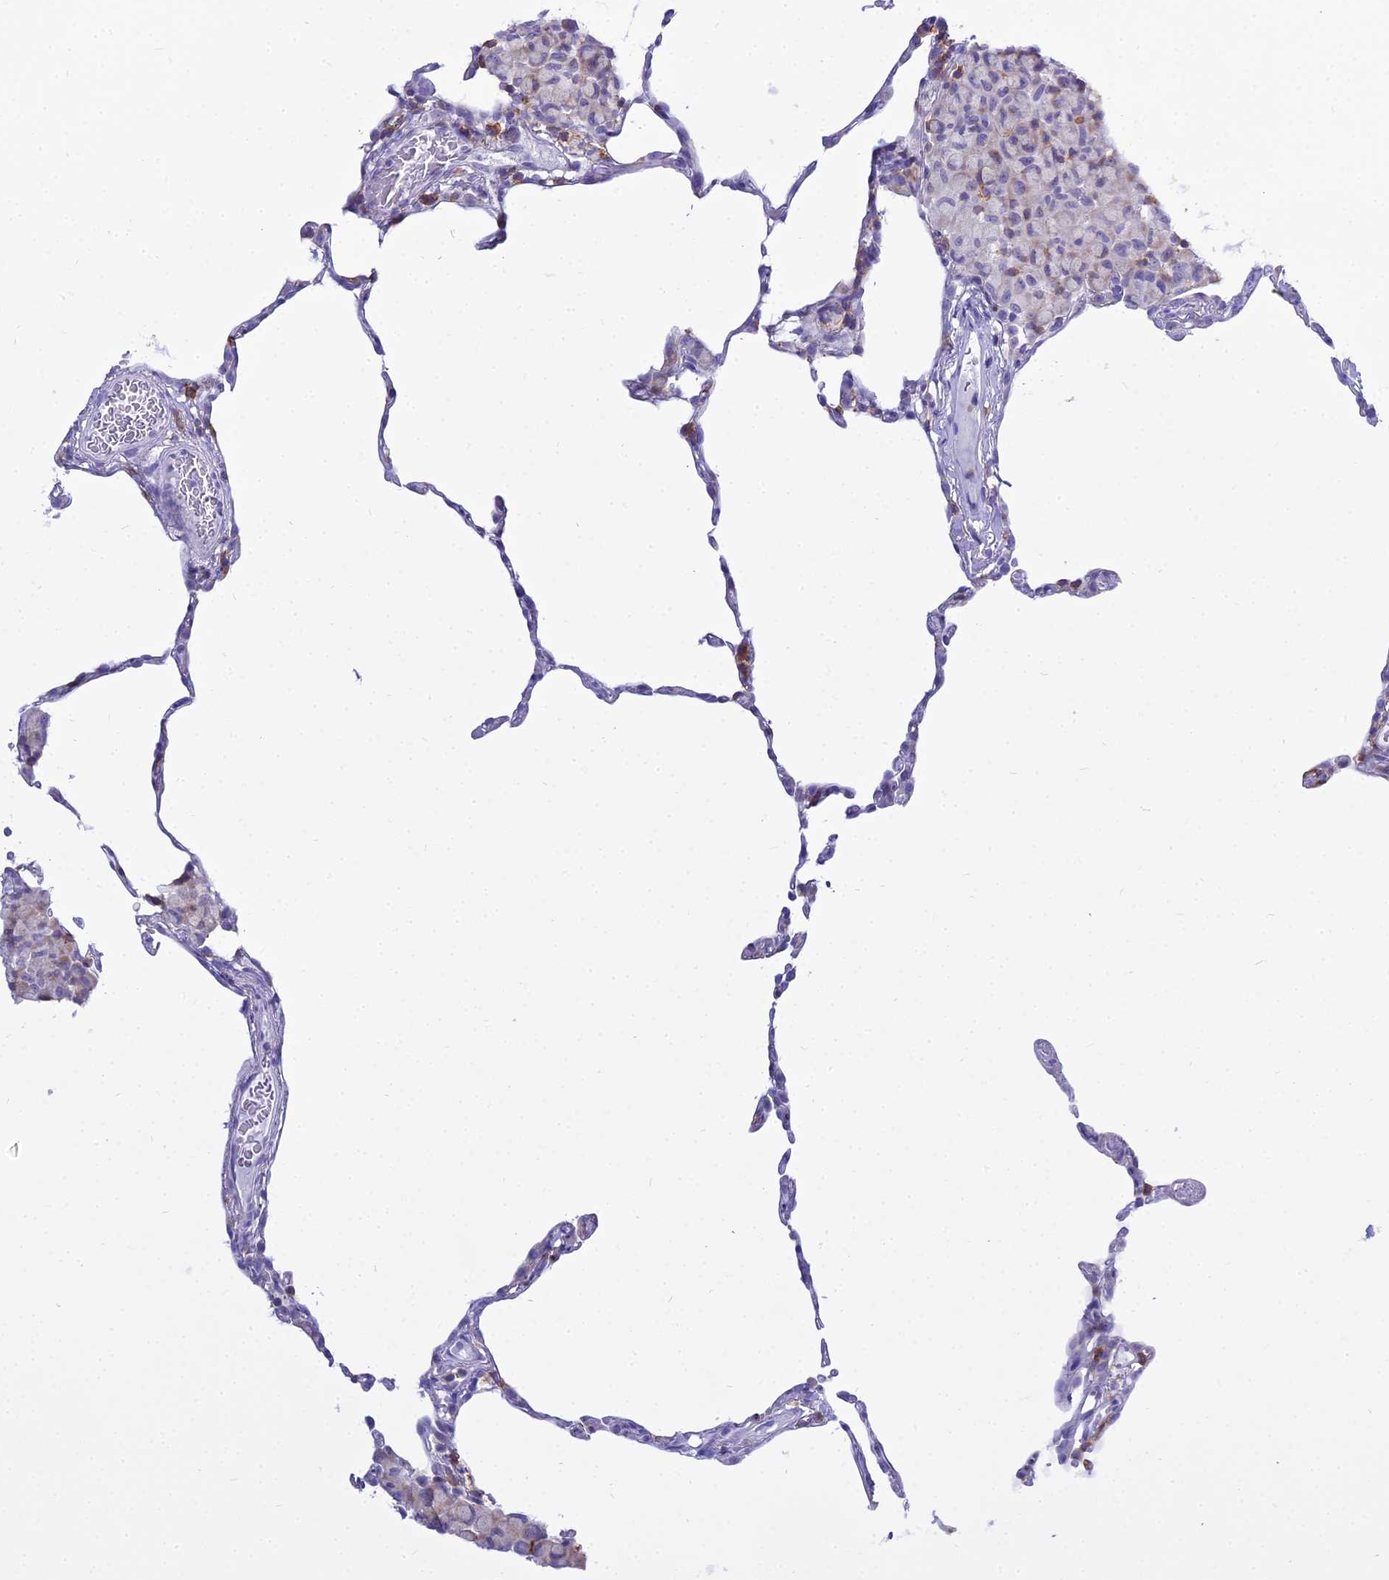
{"staining": {"intensity": "negative", "quantity": "none", "location": "none"}, "tissue": "lung", "cell_type": "Alveolar cells", "image_type": "normal", "snomed": [{"axis": "morphology", "description": "Normal tissue, NOS"}, {"axis": "topography", "description": "Lung"}], "caption": "There is no significant positivity in alveolar cells of lung. The staining is performed using DAB brown chromogen with nuclei counter-stained in using hematoxylin.", "gene": "CD5", "patient": {"sex": "female", "age": 57}}